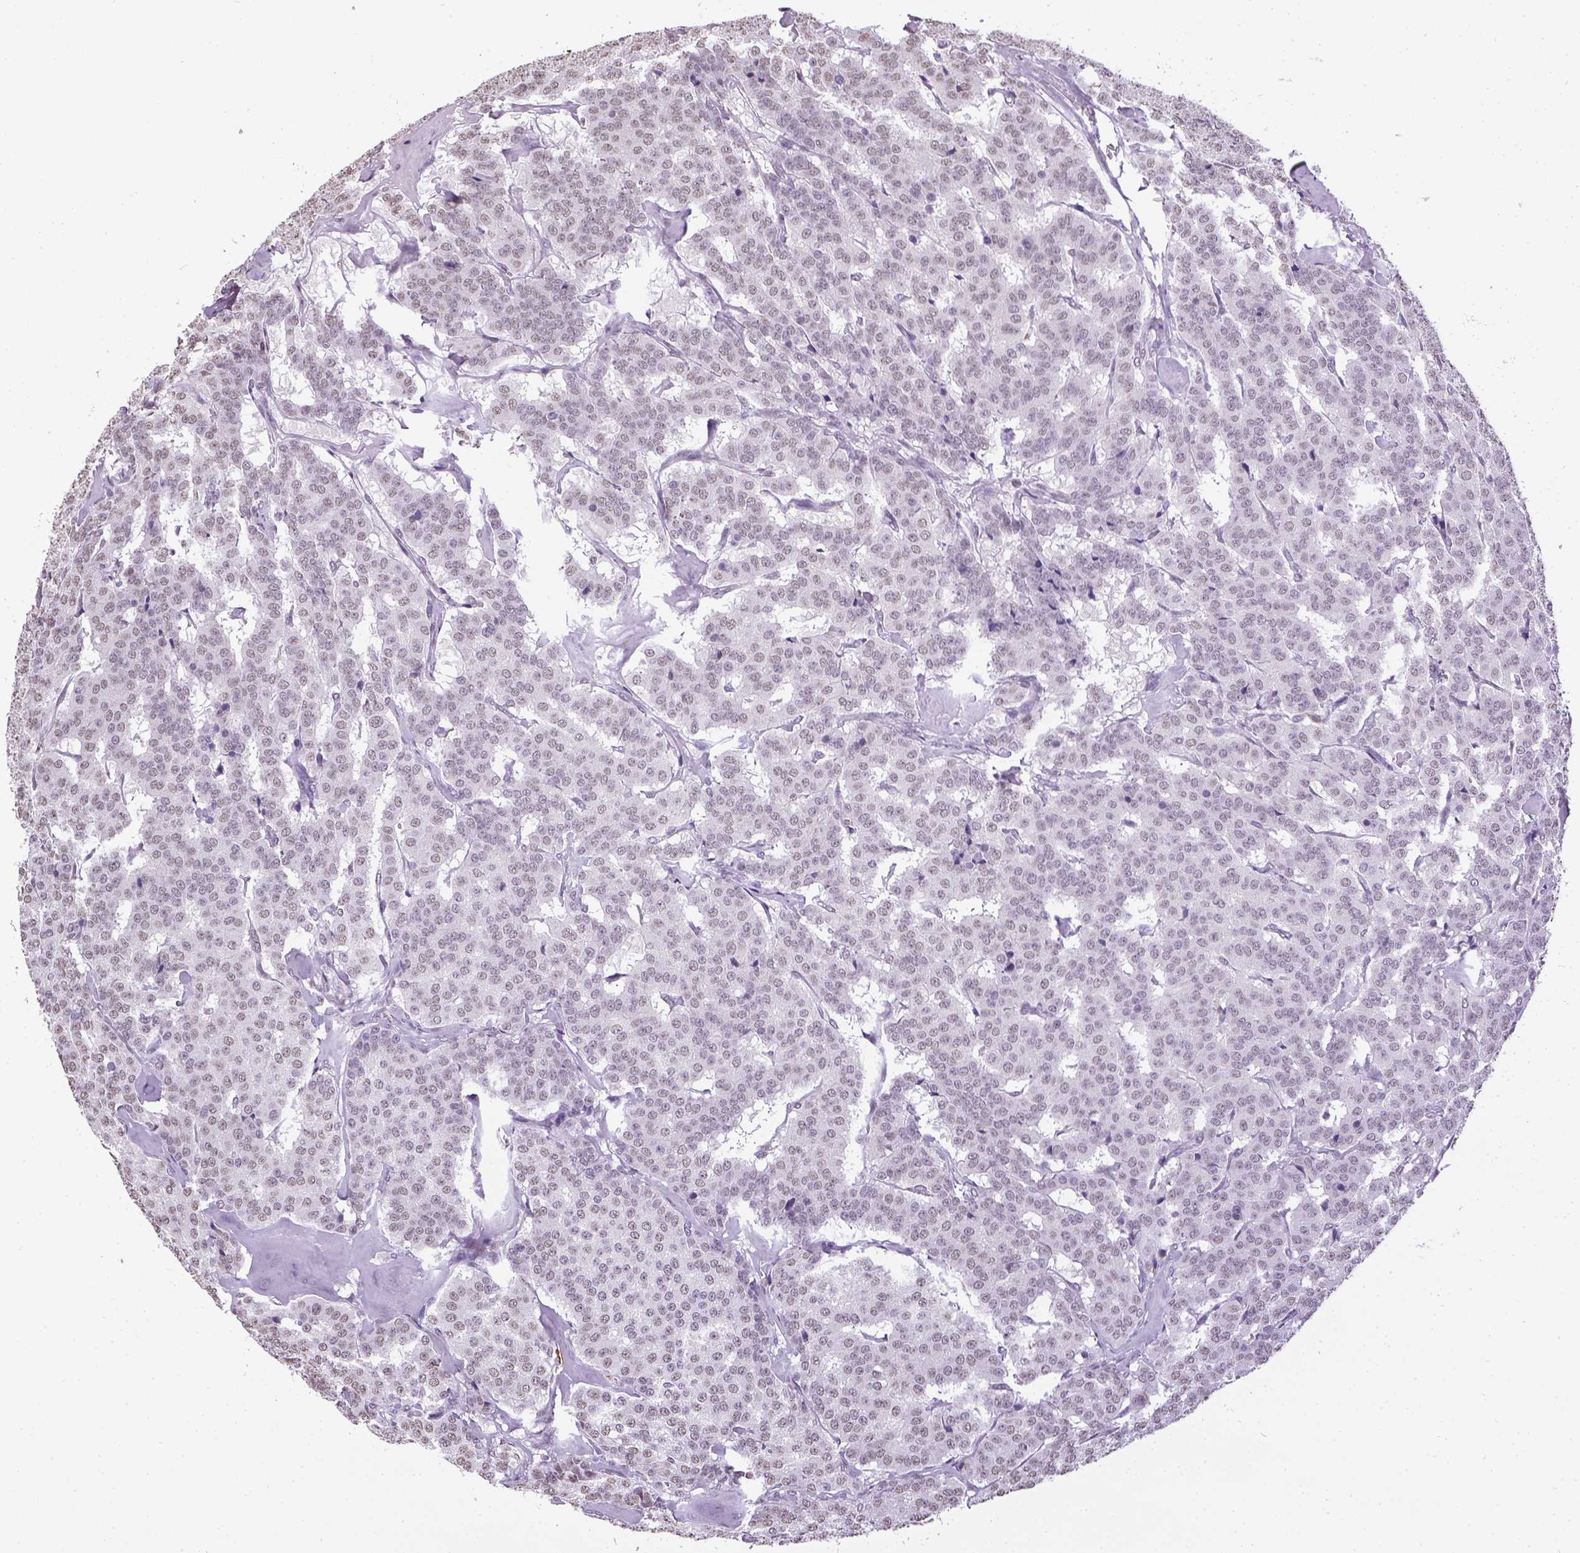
{"staining": {"intensity": "negative", "quantity": "none", "location": "none"}, "tissue": "carcinoid", "cell_type": "Tumor cells", "image_type": "cancer", "snomed": [{"axis": "morphology", "description": "Normal tissue, NOS"}, {"axis": "morphology", "description": "Carcinoid, malignant, NOS"}, {"axis": "topography", "description": "Lung"}], "caption": "A histopathology image of malignant carcinoid stained for a protein shows no brown staining in tumor cells.", "gene": "CD3E", "patient": {"sex": "female", "age": 46}}